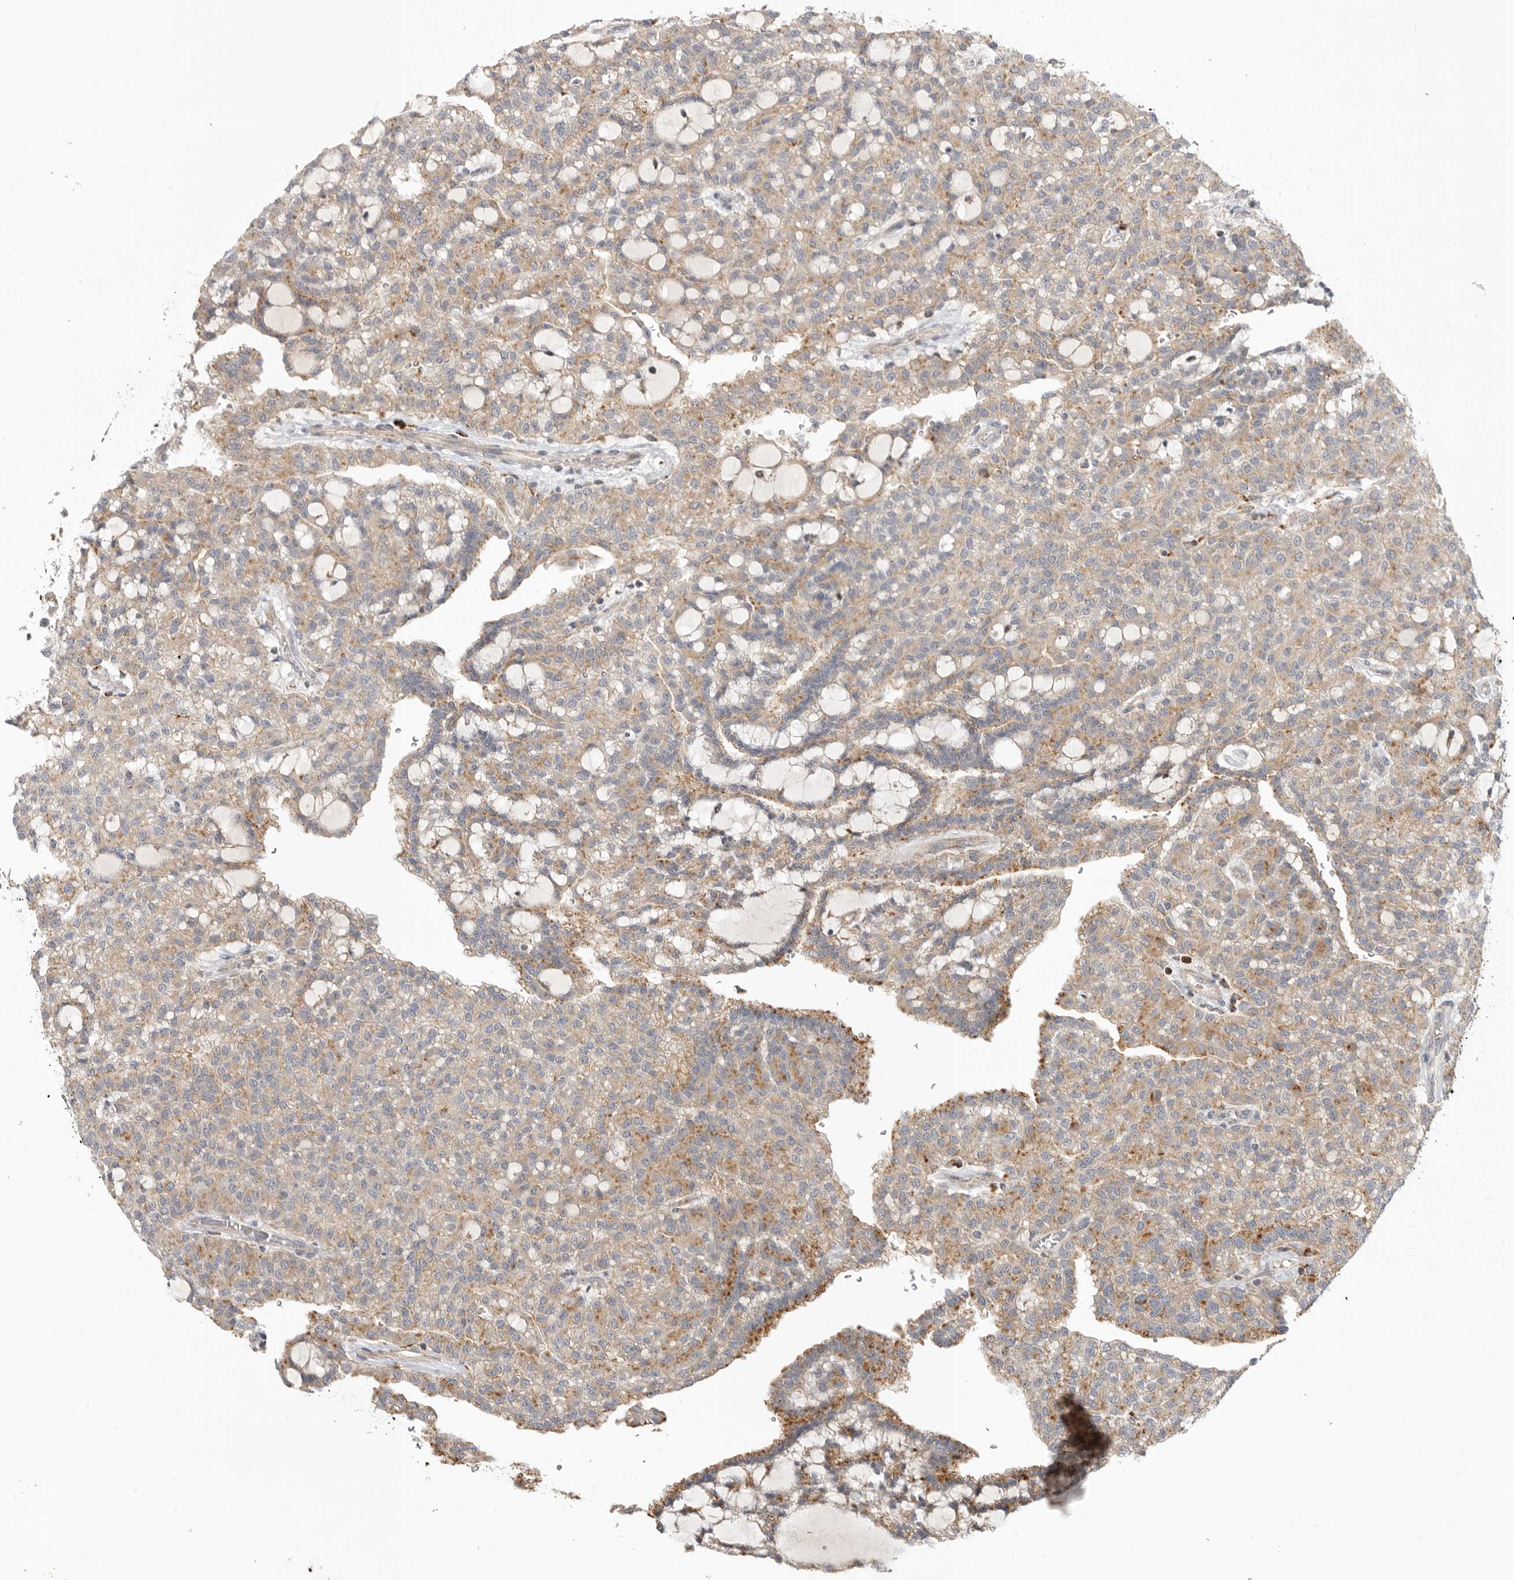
{"staining": {"intensity": "weak", "quantity": ">75%", "location": "cytoplasmic/membranous"}, "tissue": "renal cancer", "cell_type": "Tumor cells", "image_type": "cancer", "snomed": [{"axis": "morphology", "description": "Adenocarcinoma, NOS"}, {"axis": "topography", "description": "Kidney"}], "caption": "Renal cancer tissue shows weak cytoplasmic/membranous staining in approximately >75% of tumor cells, visualized by immunohistochemistry.", "gene": "GNE", "patient": {"sex": "male", "age": 63}}